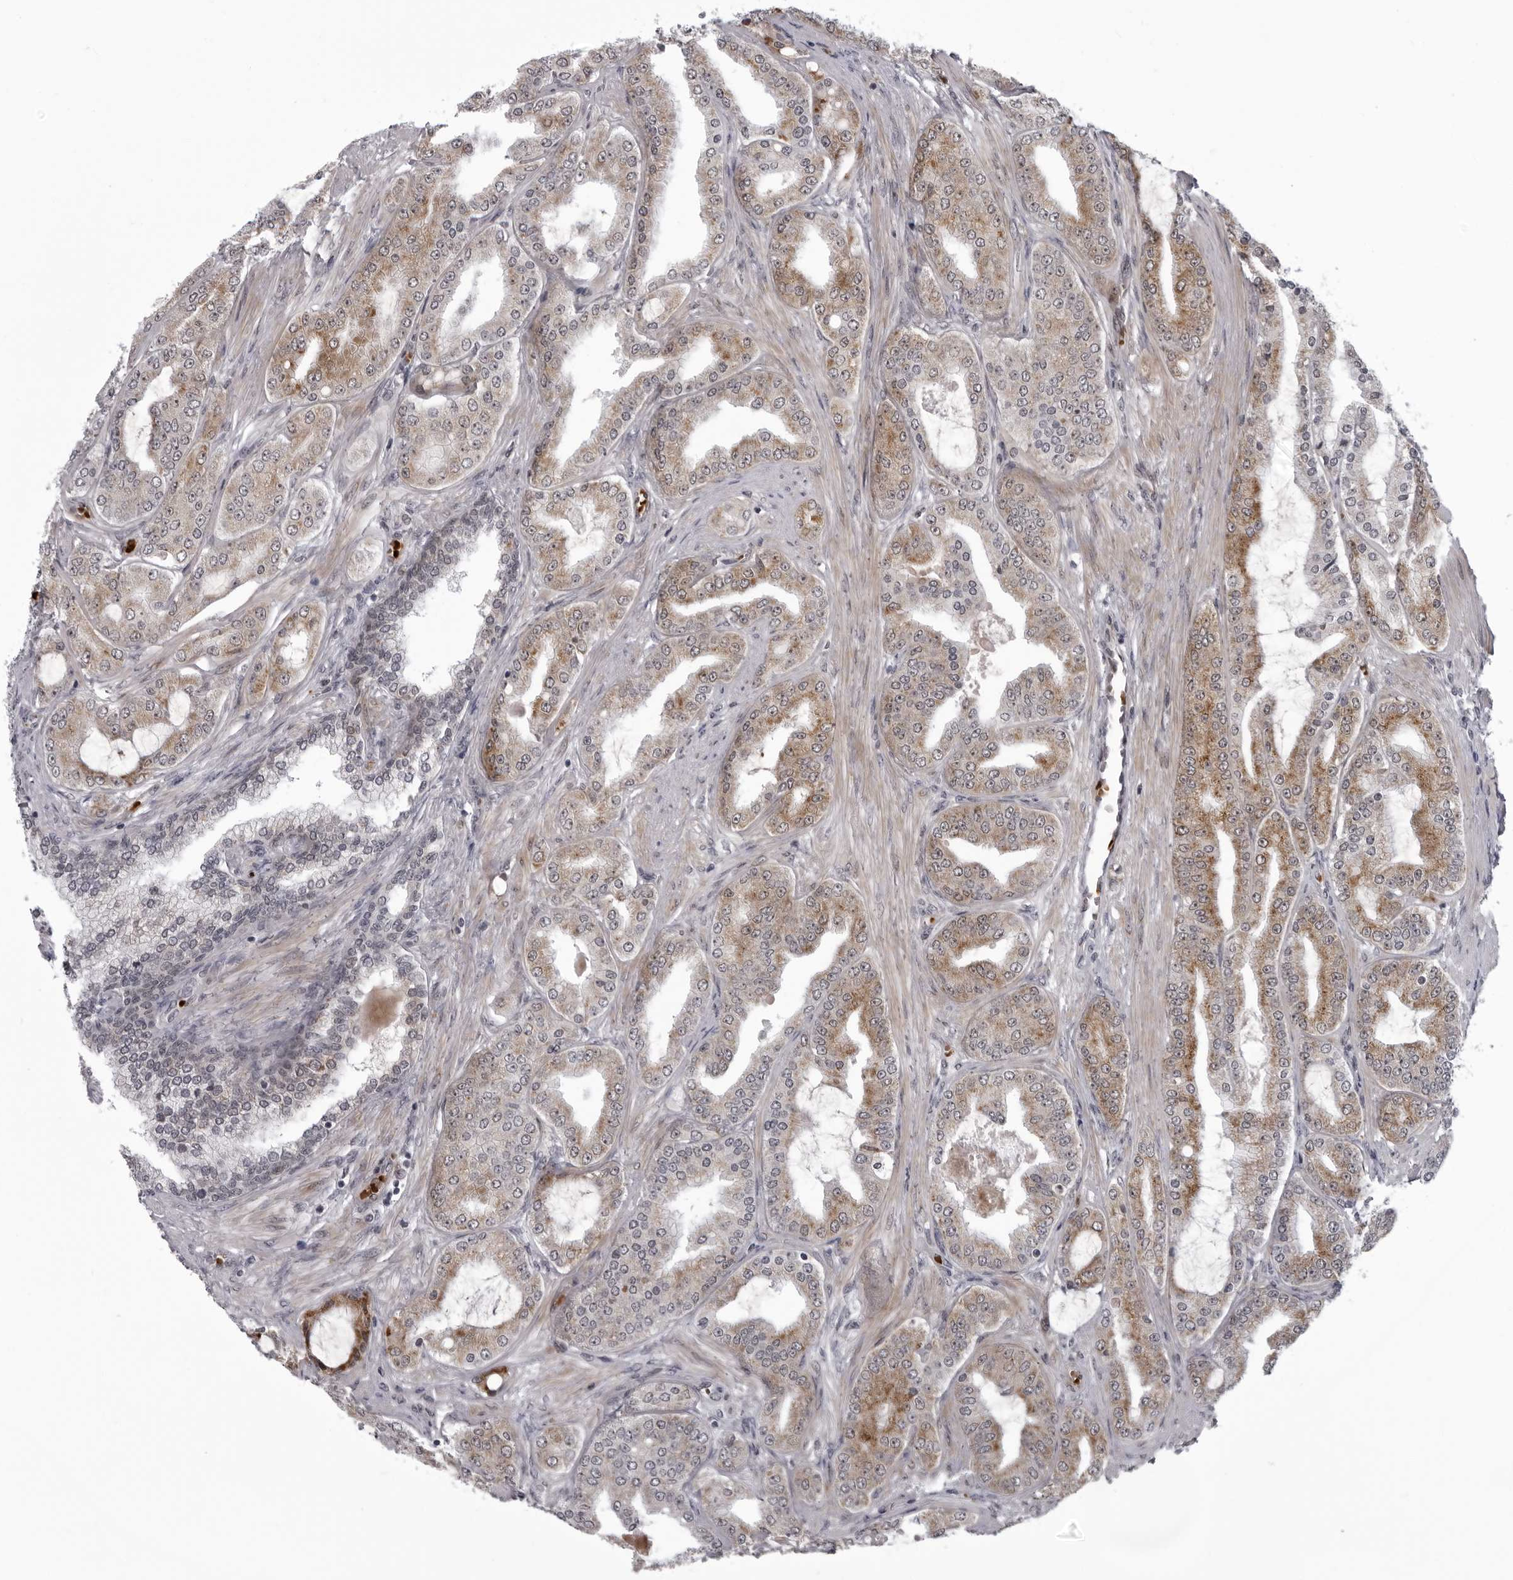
{"staining": {"intensity": "moderate", "quantity": ">75%", "location": "cytoplasmic/membranous"}, "tissue": "prostate cancer", "cell_type": "Tumor cells", "image_type": "cancer", "snomed": [{"axis": "morphology", "description": "Adenocarcinoma, High grade"}, {"axis": "topography", "description": "Prostate"}], "caption": "A photomicrograph of prostate cancer stained for a protein shows moderate cytoplasmic/membranous brown staining in tumor cells. (Brightfield microscopy of DAB IHC at high magnification).", "gene": "THOP1", "patient": {"sex": "male", "age": 60}}